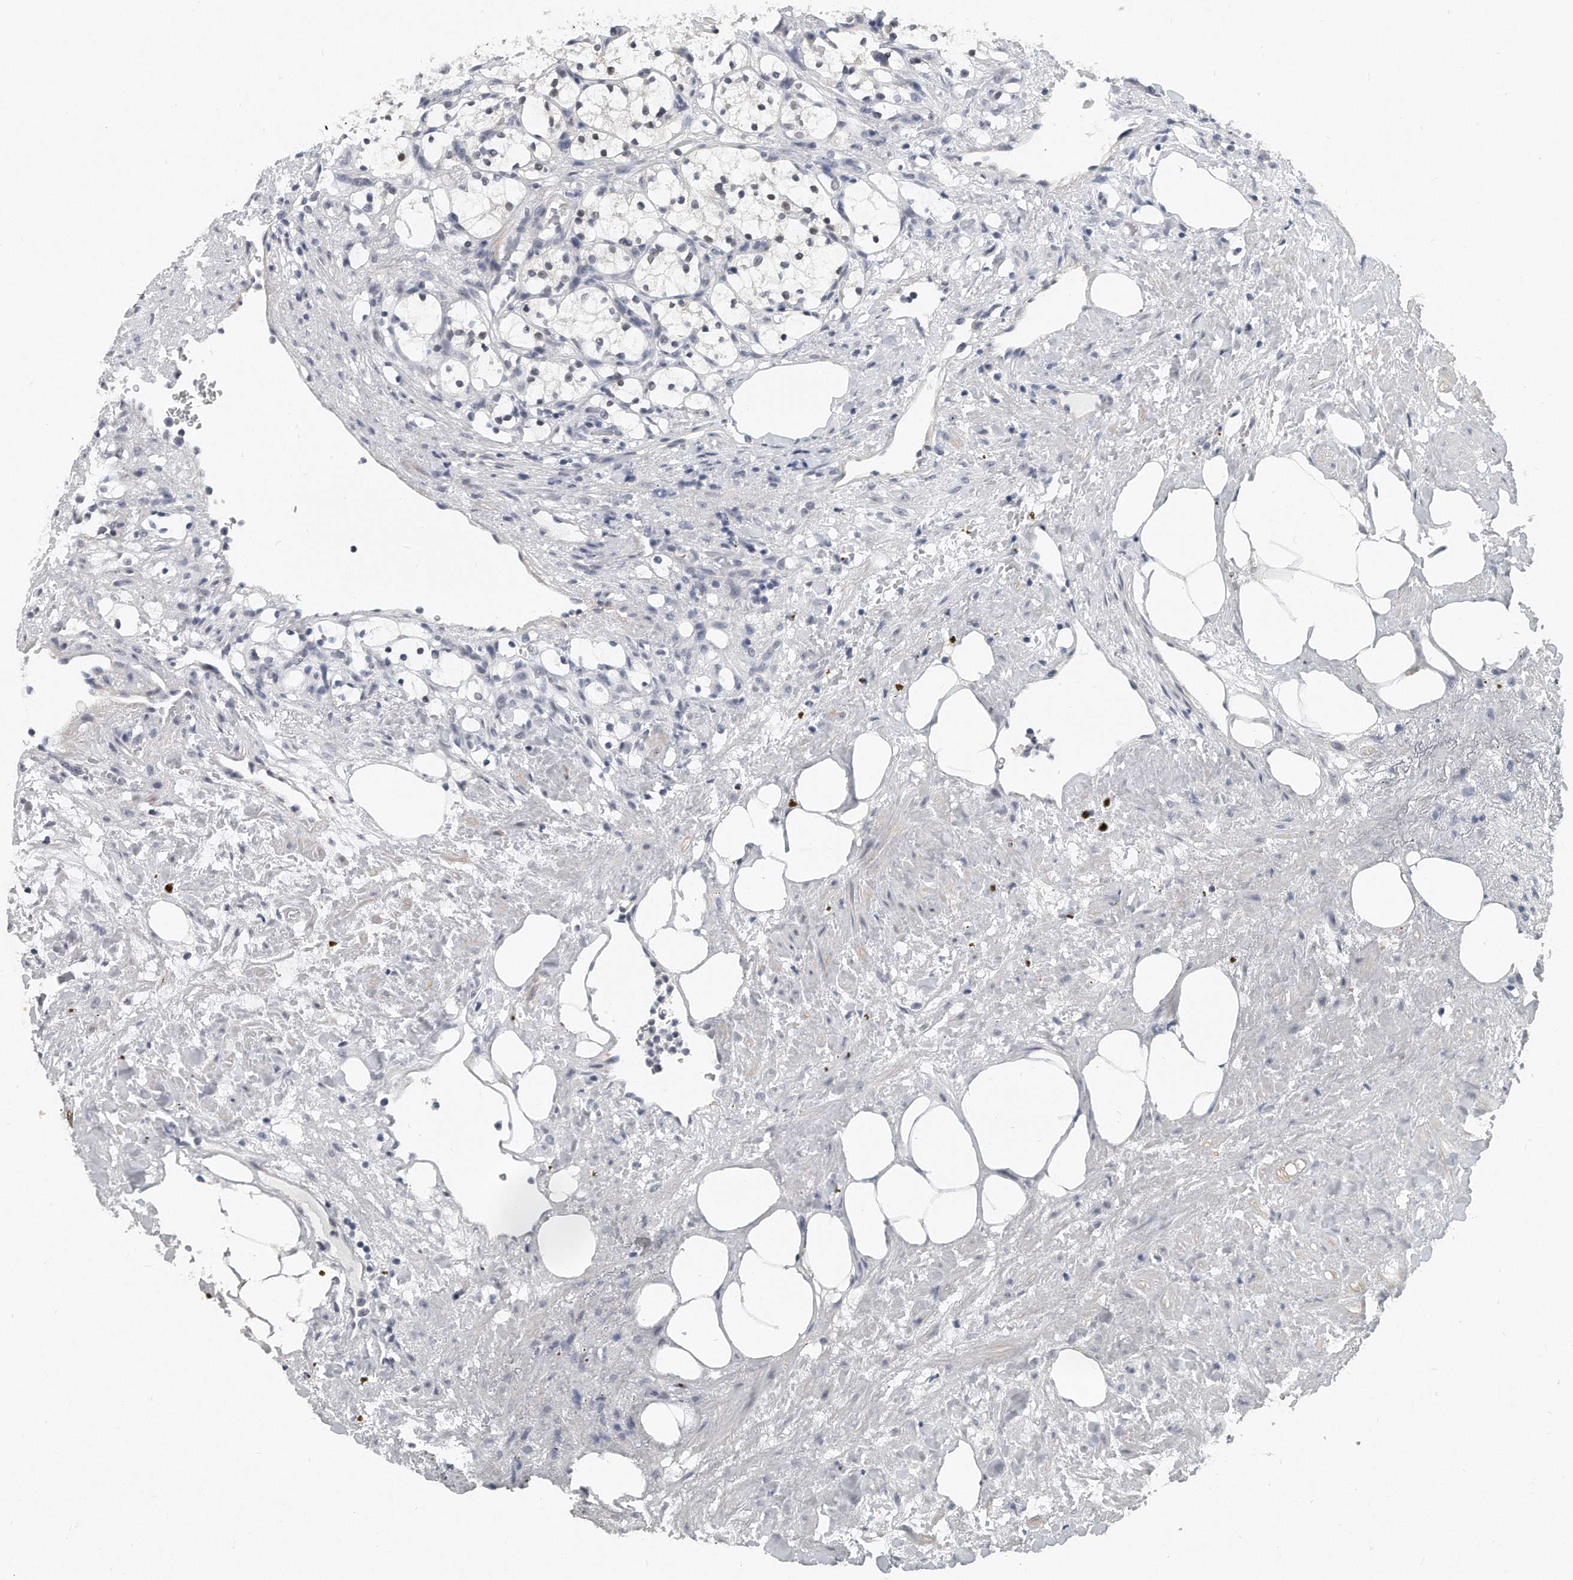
{"staining": {"intensity": "negative", "quantity": "none", "location": "none"}, "tissue": "renal cancer", "cell_type": "Tumor cells", "image_type": "cancer", "snomed": [{"axis": "morphology", "description": "Adenocarcinoma, NOS"}, {"axis": "topography", "description": "Kidney"}], "caption": "Tumor cells show no significant positivity in adenocarcinoma (renal).", "gene": "TFCP2L1", "patient": {"sex": "female", "age": 69}}